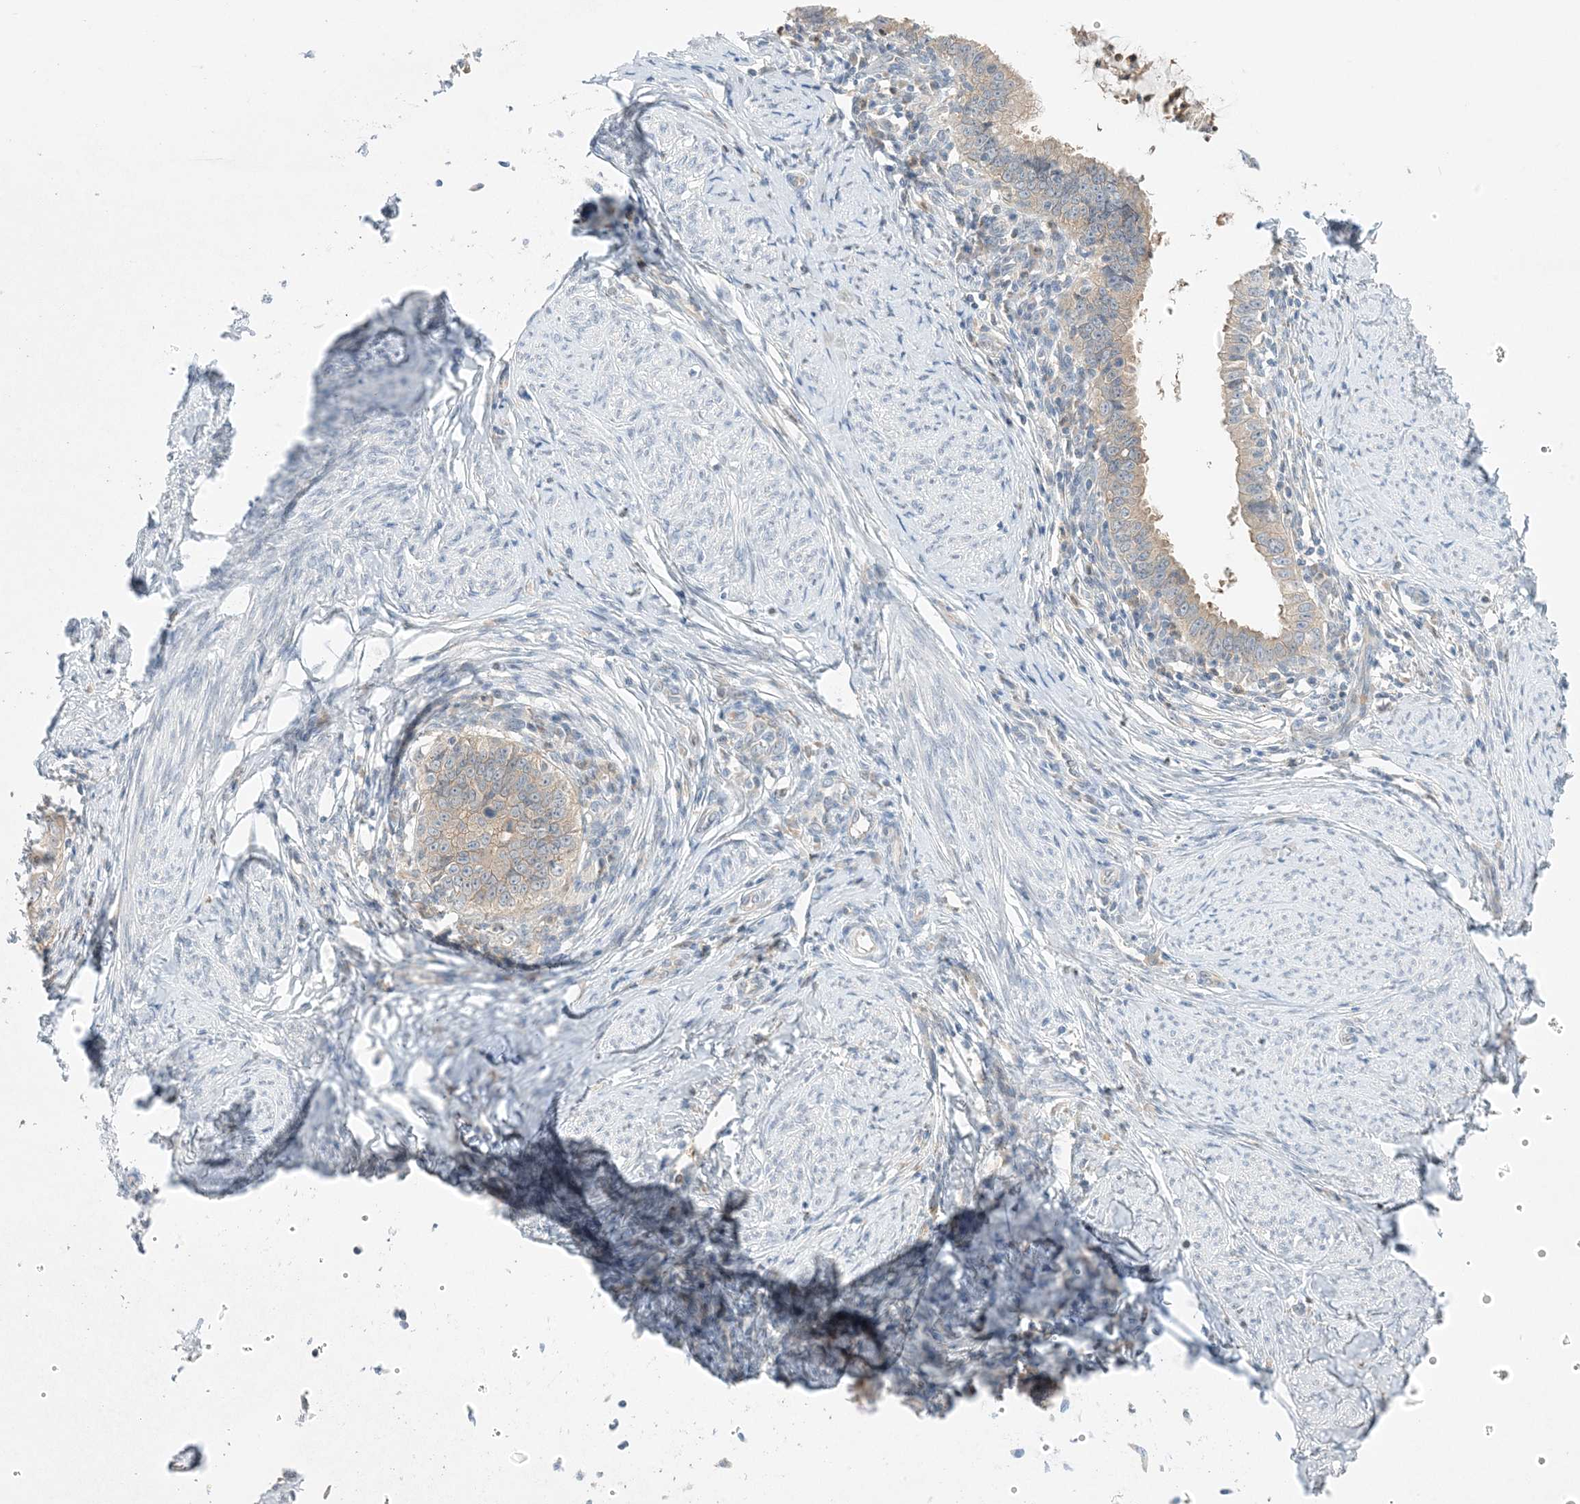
{"staining": {"intensity": "weak", "quantity": "25%-75%", "location": "cytoplasmic/membranous"}, "tissue": "cervical cancer", "cell_type": "Tumor cells", "image_type": "cancer", "snomed": [{"axis": "morphology", "description": "Adenocarcinoma, NOS"}, {"axis": "topography", "description": "Cervix"}], "caption": "DAB (3,3'-diaminobenzidine) immunohistochemical staining of cervical cancer (adenocarcinoma) exhibits weak cytoplasmic/membranous protein staining in about 25%-75% of tumor cells.", "gene": "KIFBP", "patient": {"sex": "female", "age": 36}}